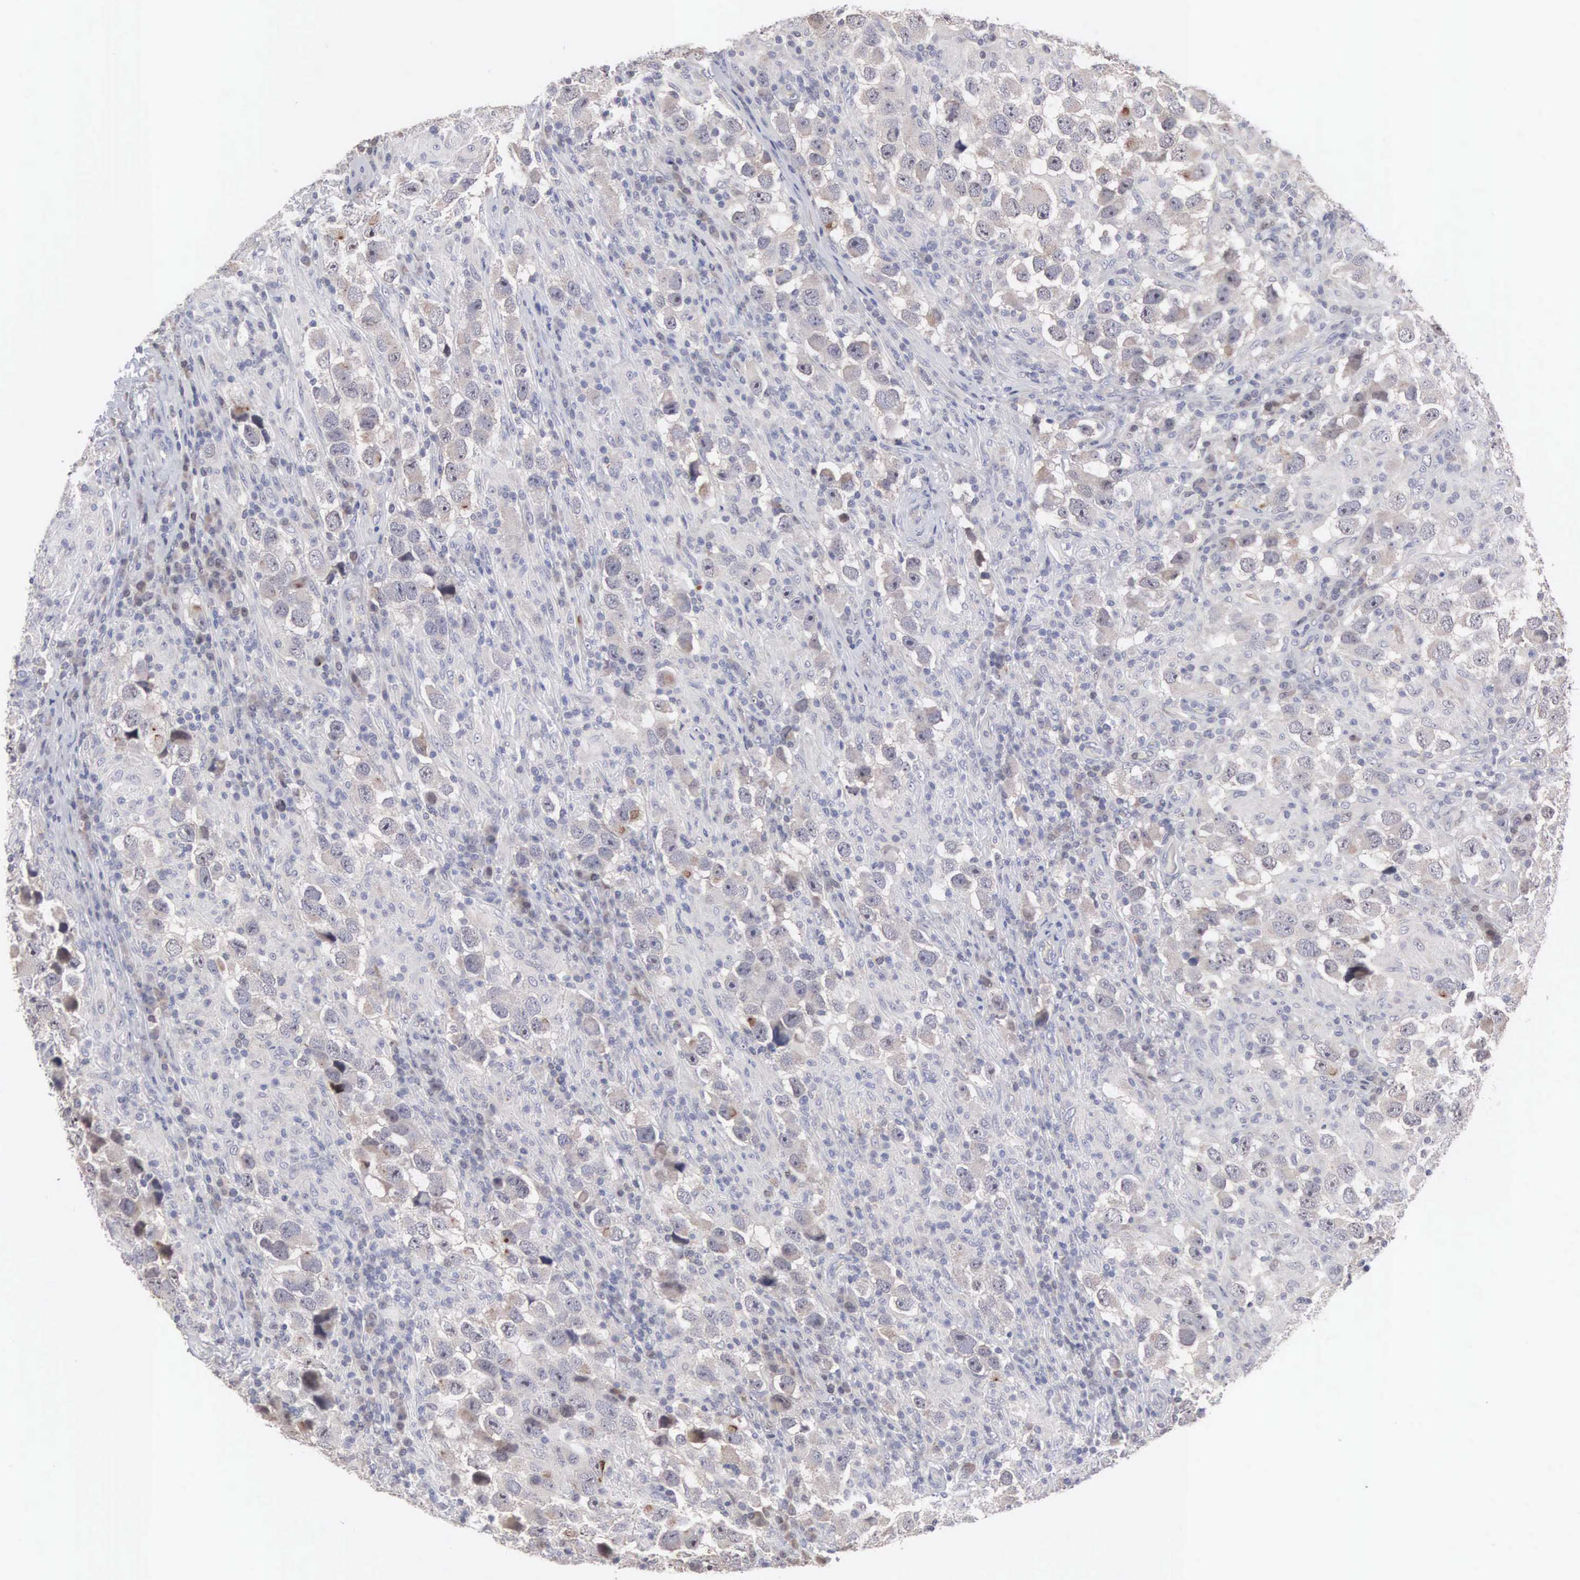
{"staining": {"intensity": "negative", "quantity": "none", "location": "none"}, "tissue": "testis cancer", "cell_type": "Tumor cells", "image_type": "cancer", "snomed": [{"axis": "morphology", "description": "Carcinoma, Embryonal, NOS"}, {"axis": "topography", "description": "Testis"}], "caption": "This is an IHC photomicrograph of testis cancer. There is no staining in tumor cells.", "gene": "ACOT4", "patient": {"sex": "male", "age": 21}}